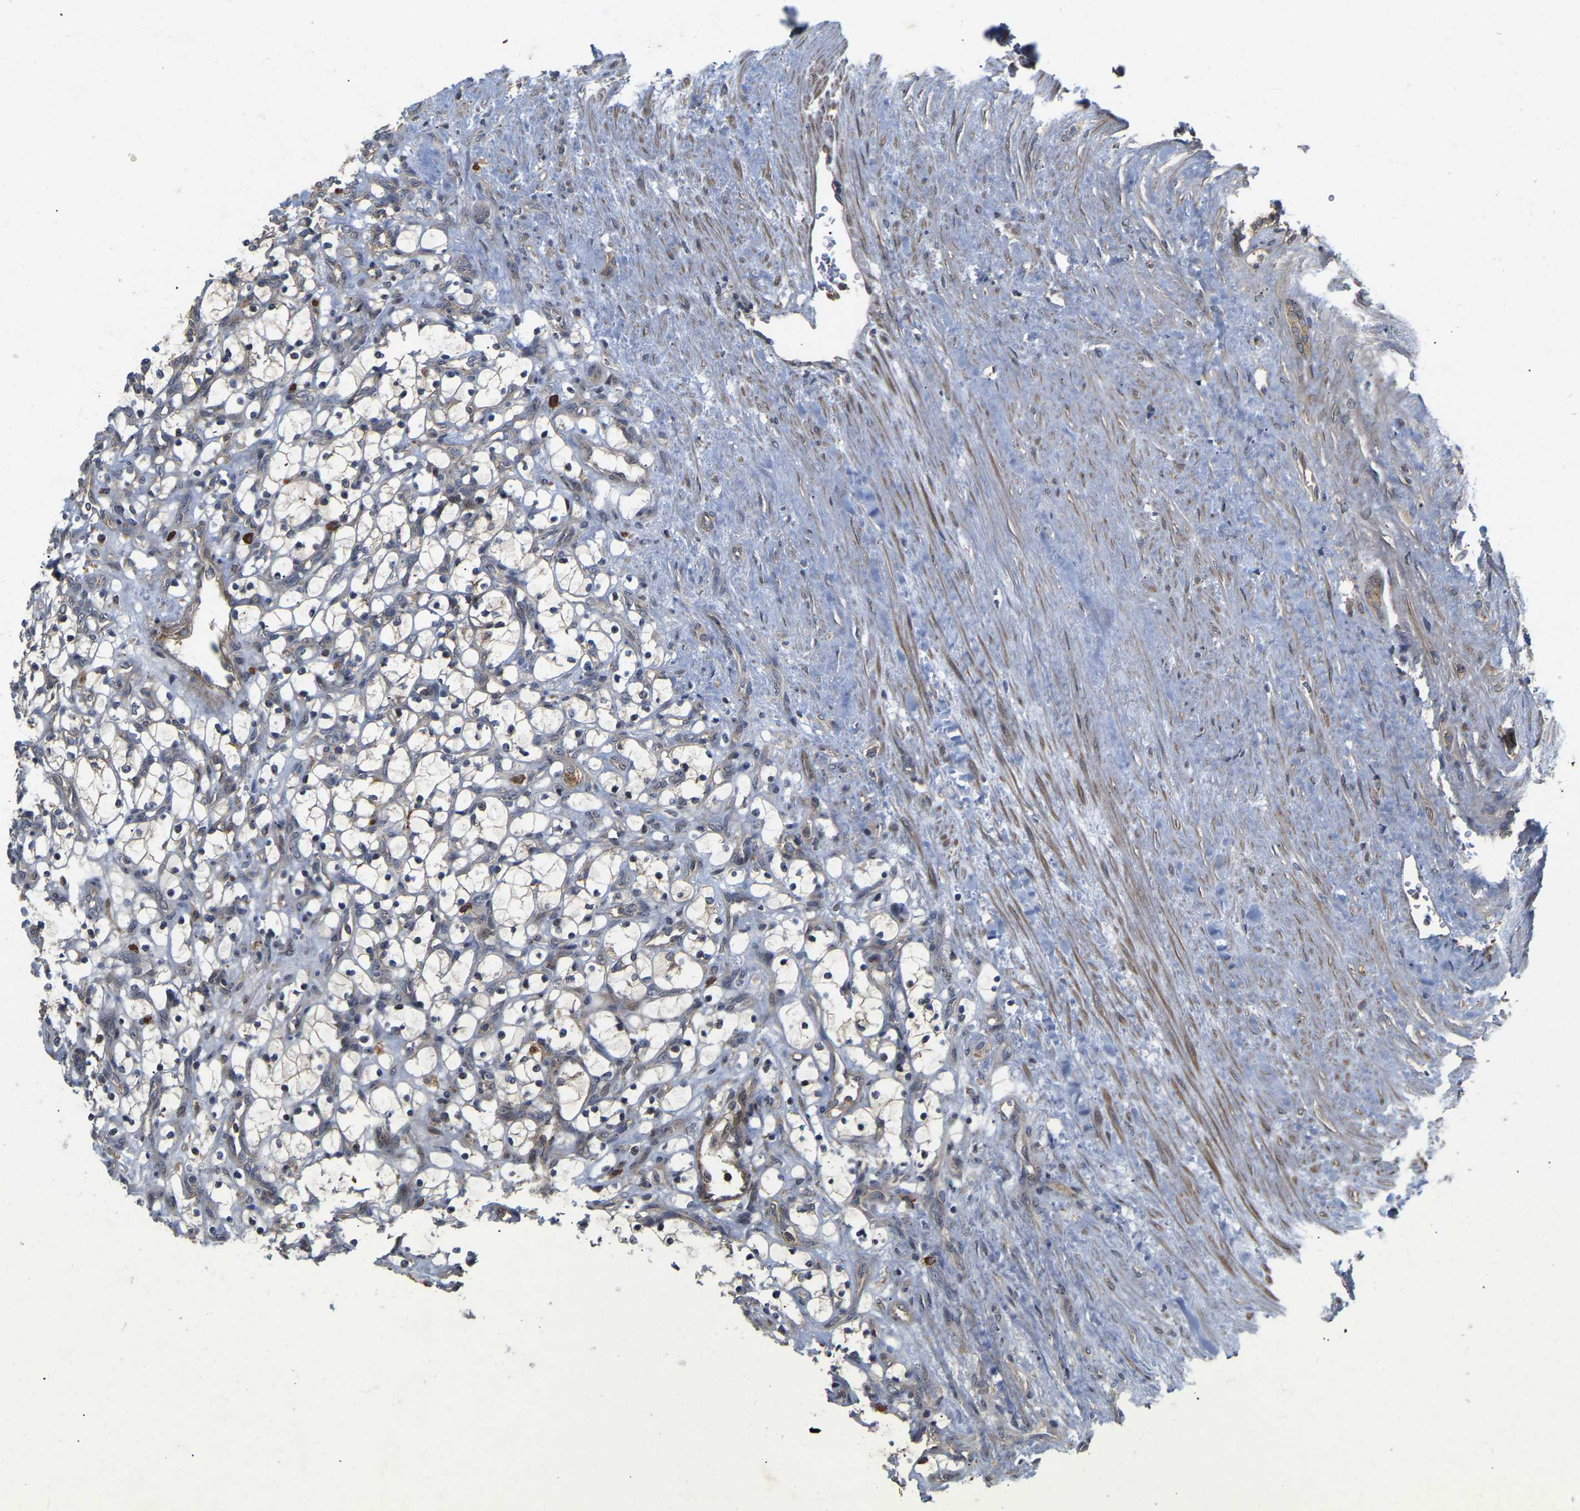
{"staining": {"intensity": "negative", "quantity": "none", "location": "none"}, "tissue": "renal cancer", "cell_type": "Tumor cells", "image_type": "cancer", "snomed": [{"axis": "morphology", "description": "Adenocarcinoma, NOS"}, {"axis": "topography", "description": "Kidney"}], "caption": "Immunohistochemical staining of renal cancer (adenocarcinoma) shows no significant expression in tumor cells.", "gene": "PRDM14", "patient": {"sex": "female", "age": 69}}